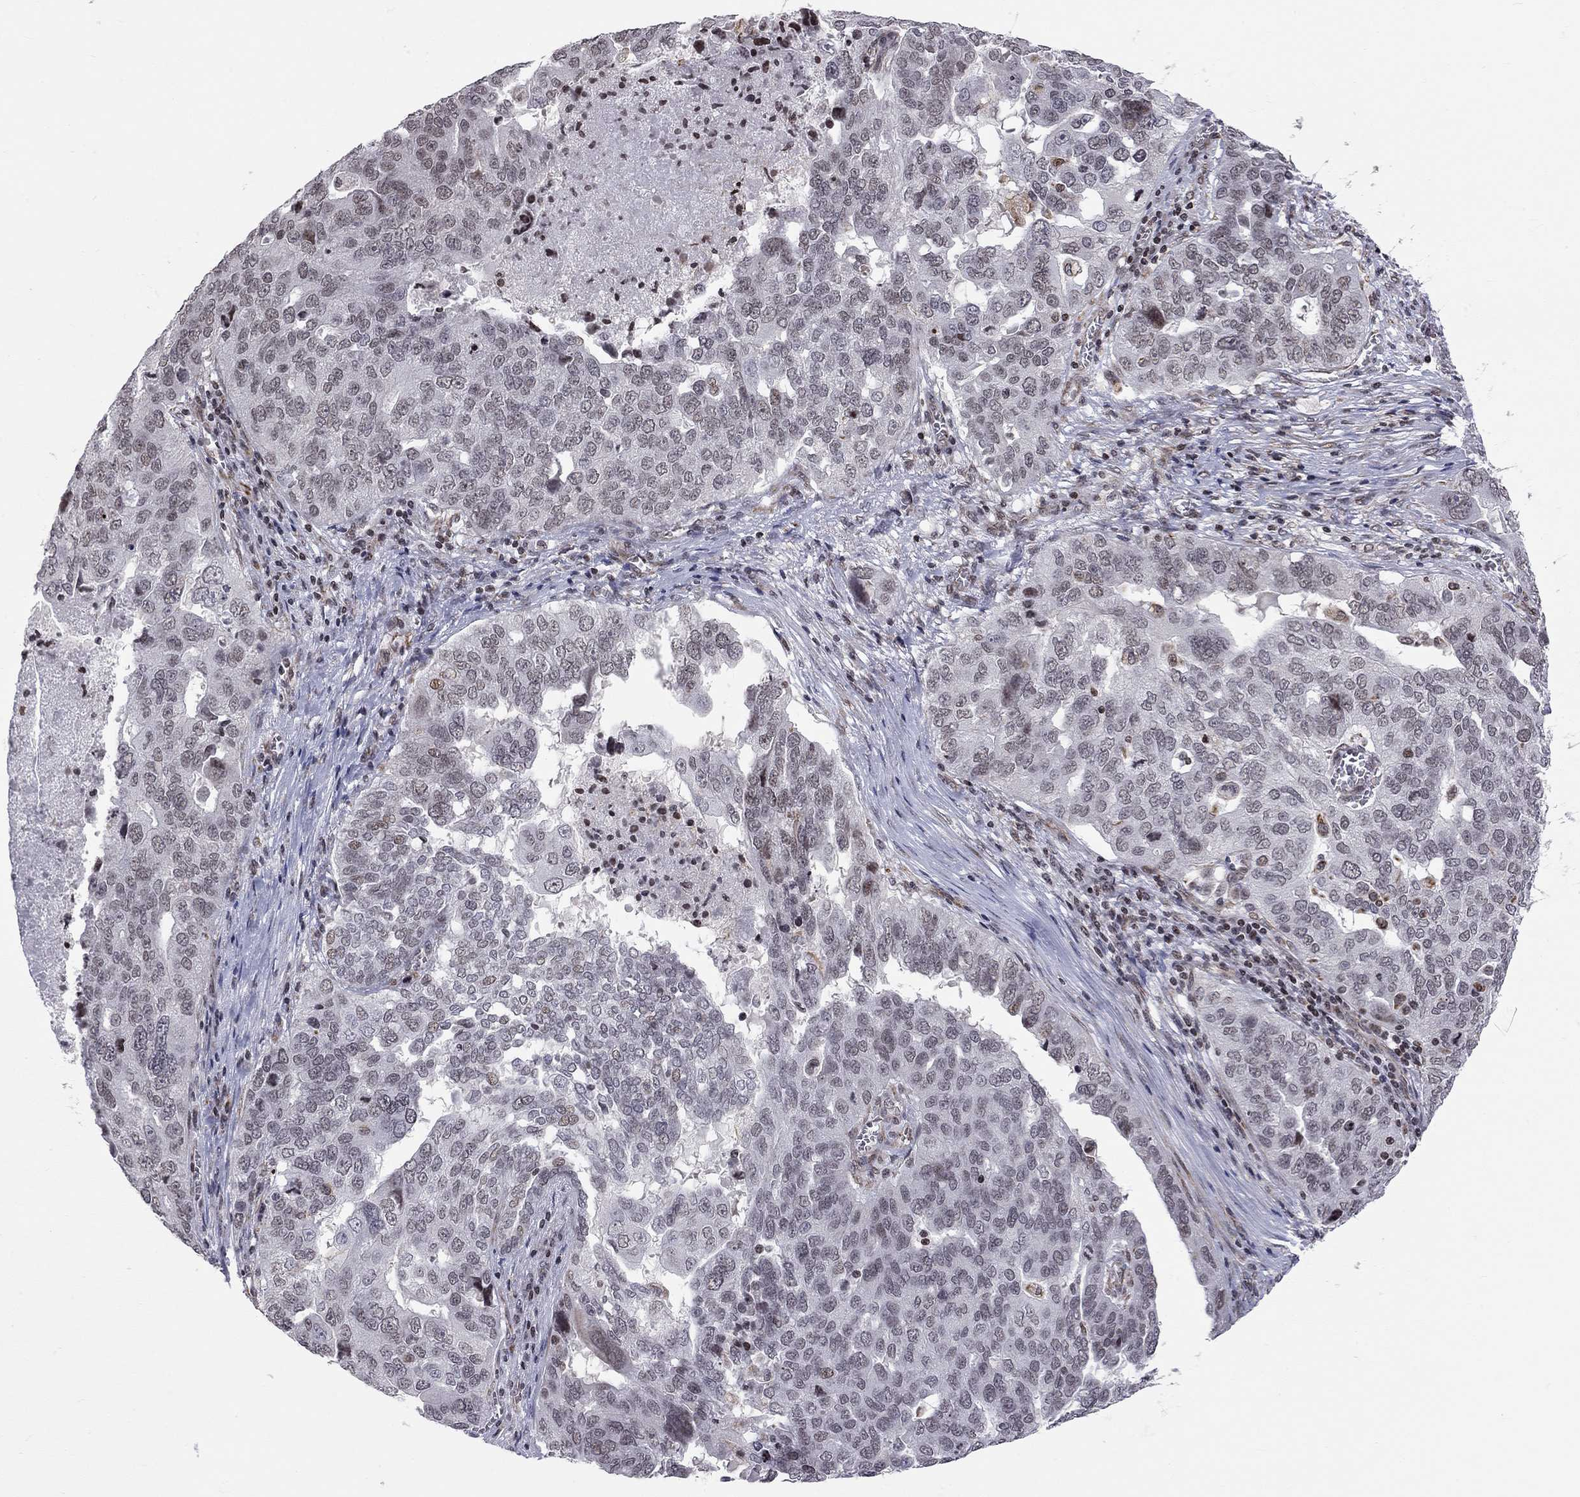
{"staining": {"intensity": "negative", "quantity": "none", "location": "none"}, "tissue": "ovarian cancer", "cell_type": "Tumor cells", "image_type": "cancer", "snomed": [{"axis": "morphology", "description": "Carcinoma, endometroid"}, {"axis": "topography", "description": "Soft tissue"}, {"axis": "topography", "description": "Ovary"}], "caption": "The photomicrograph exhibits no staining of tumor cells in ovarian cancer (endometroid carcinoma).", "gene": "MTNR1B", "patient": {"sex": "female", "age": 52}}